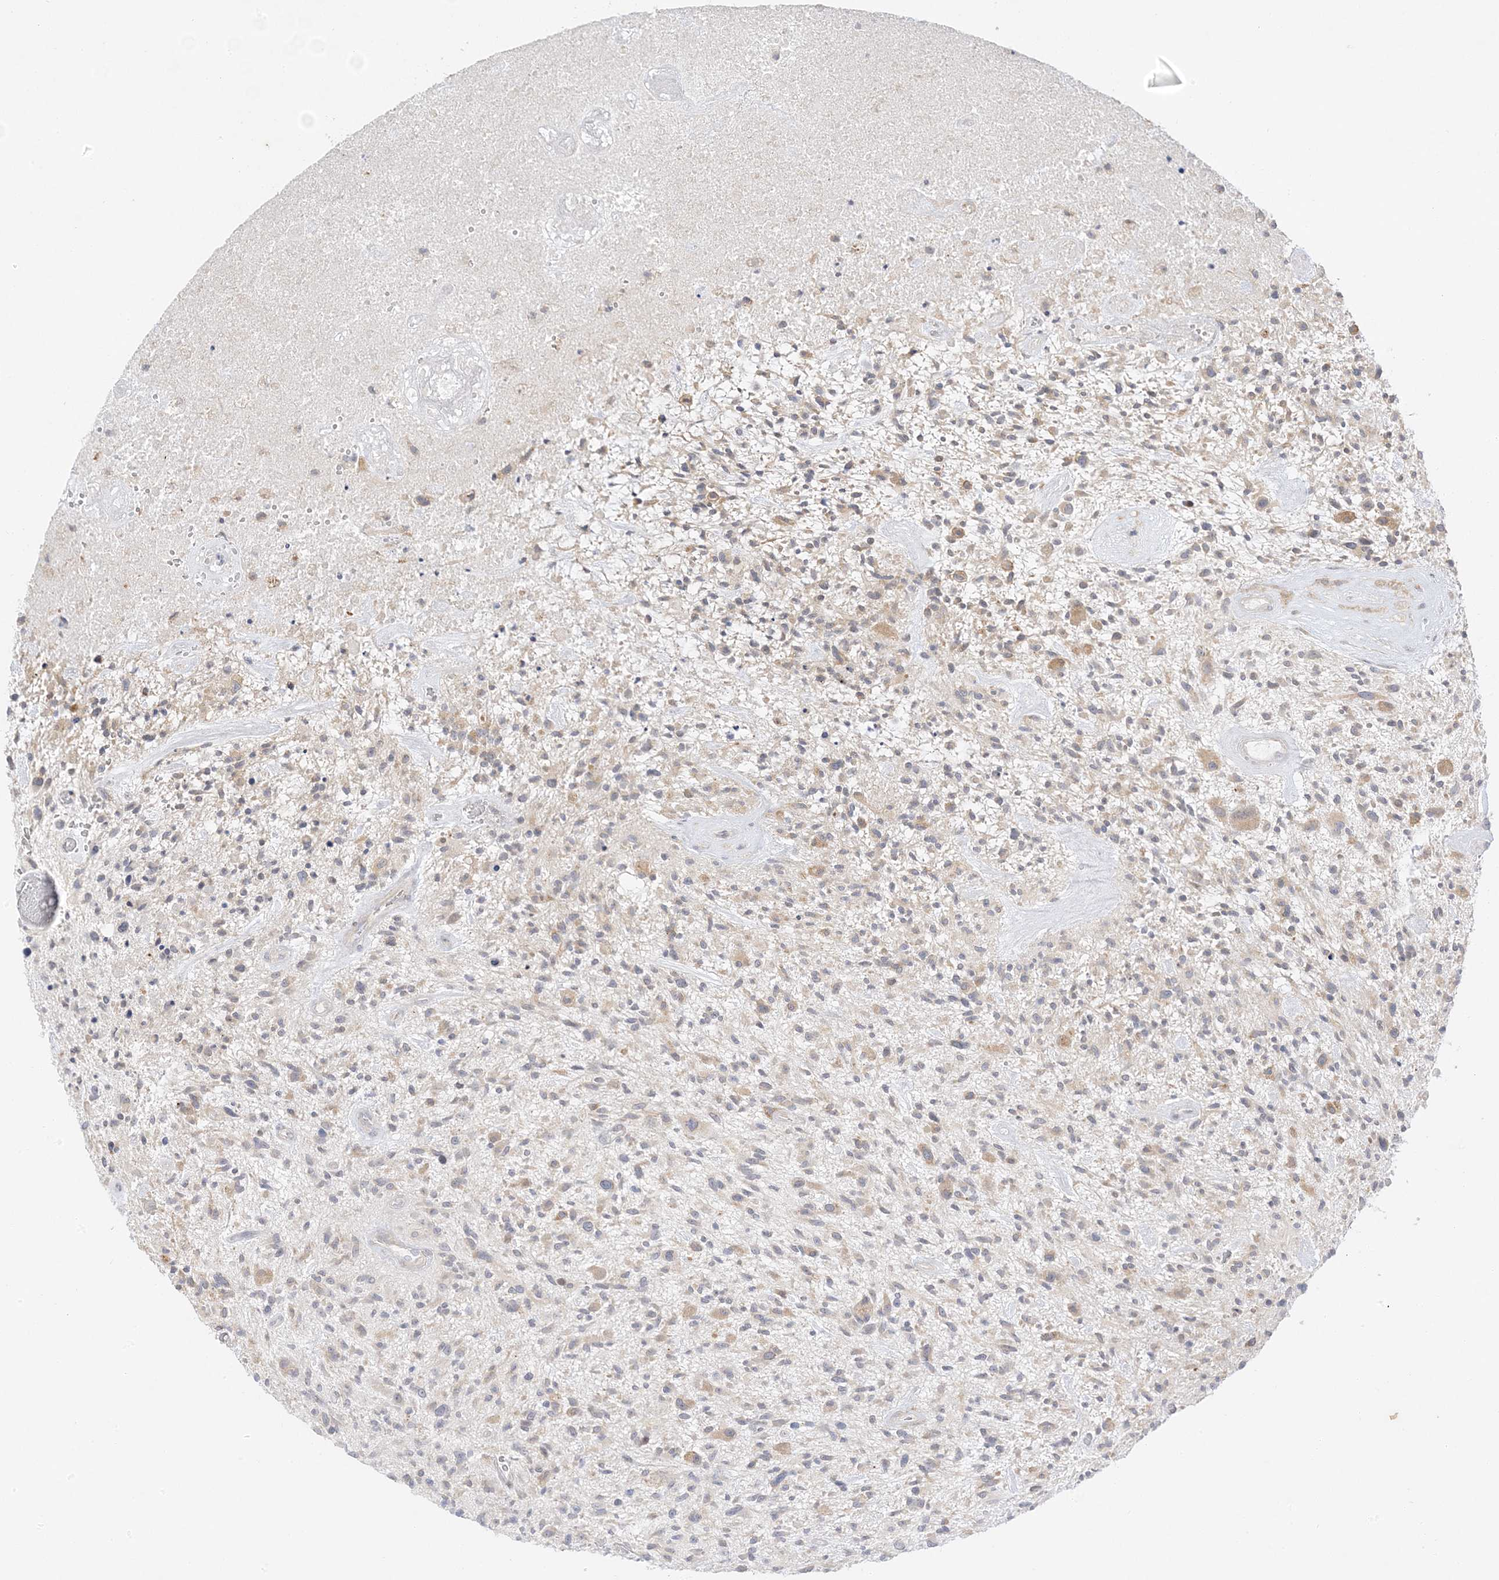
{"staining": {"intensity": "weak", "quantity": "<25%", "location": "cytoplasmic/membranous"}, "tissue": "glioma", "cell_type": "Tumor cells", "image_type": "cancer", "snomed": [{"axis": "morphology", "description": "Glioma, malignant, High grade"}, {"axis": "topography", "description": "Brain"}], "caption": "IHC of glioma exhibits no staining in tumor cells. Nuclei are stained in blue.", "gene": "C2CD2", "patient": {"sex": "male", "age": 47}}